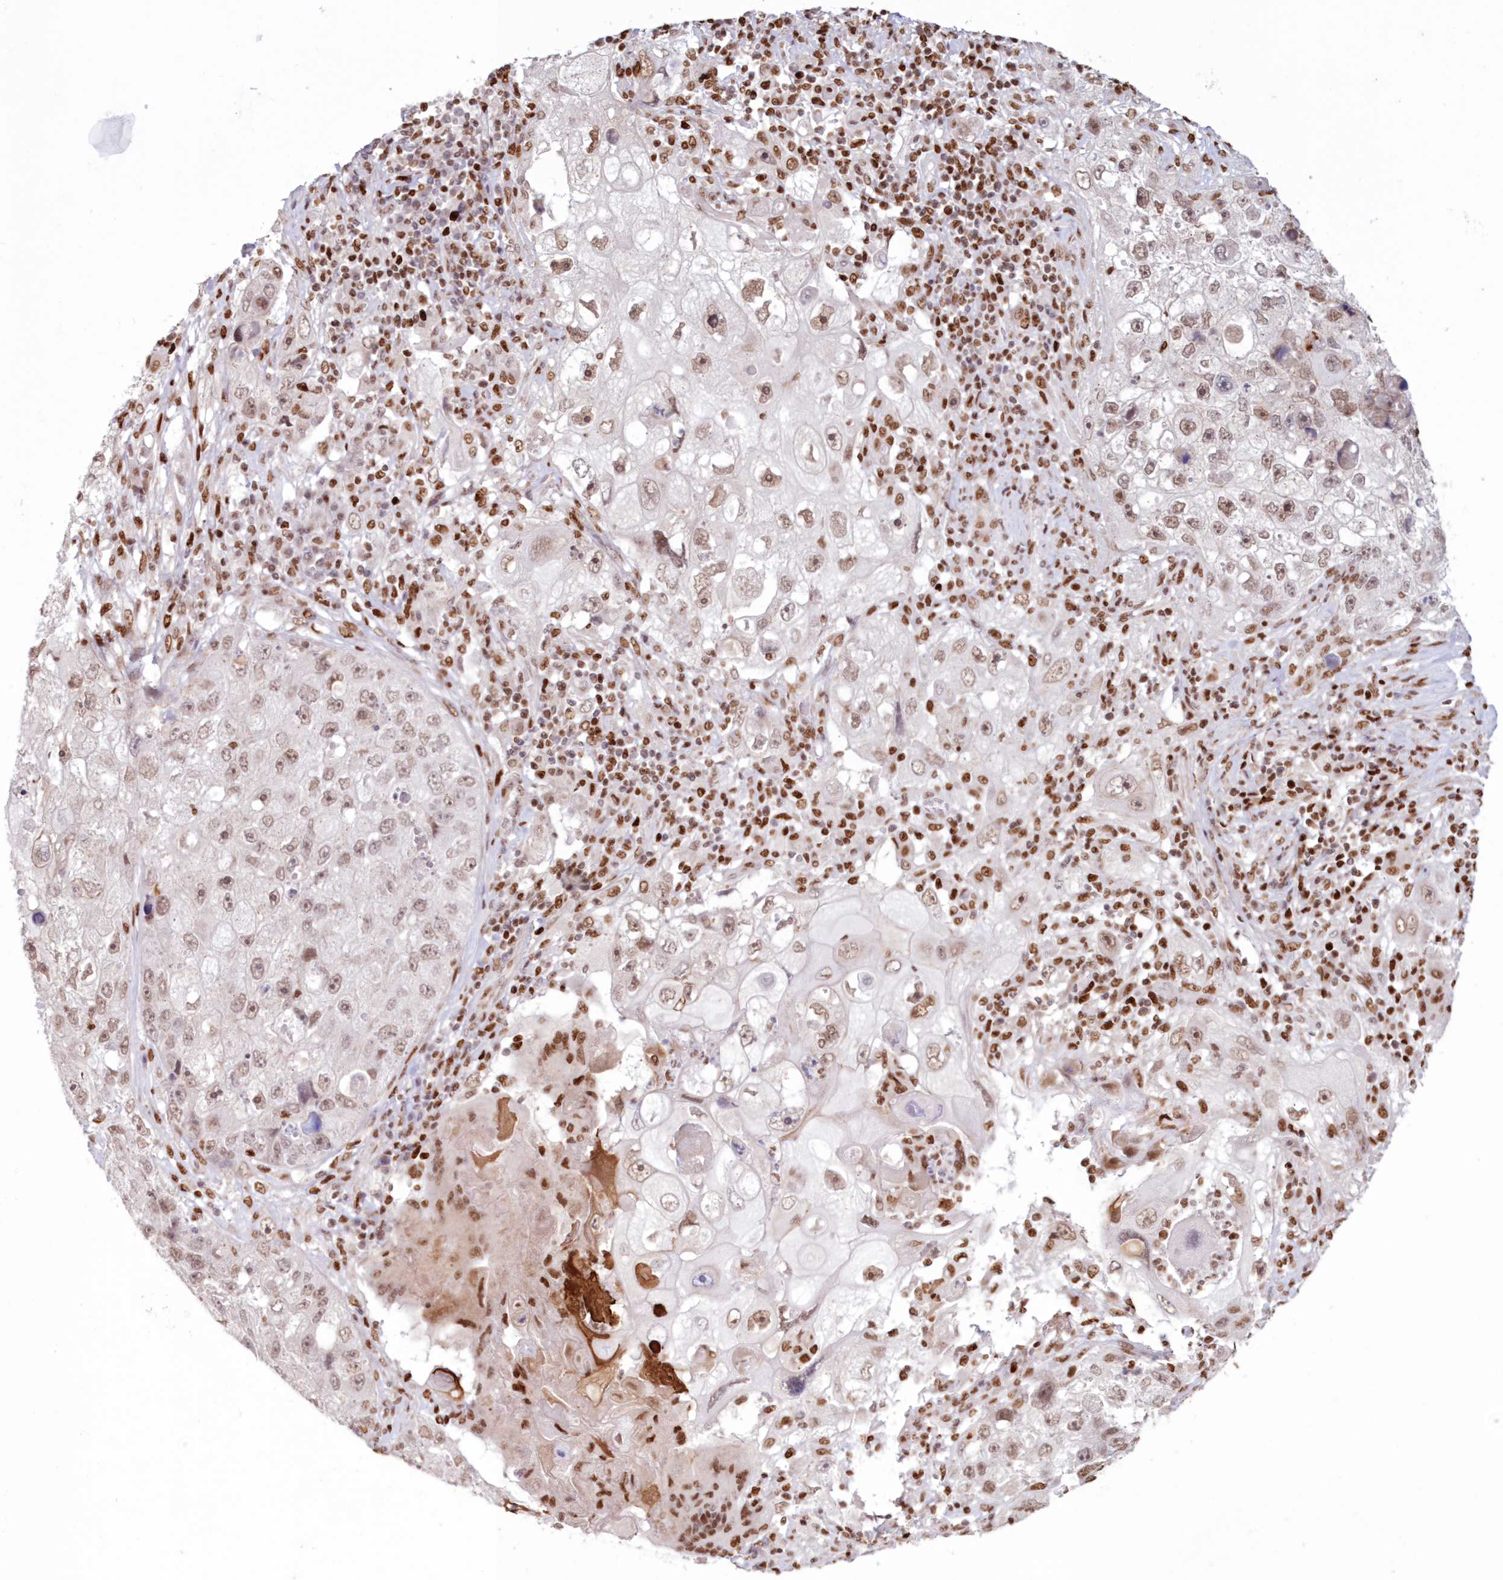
{"staining": {"intensity": "weak", "quantity": ">75%", "location": "nuclear"}, "tissue": "lung cancer", "cell_type": "Tumor cells", "image_type": "cancer", "snomed": [{"axis": "morphology", "description": "Squamous cell carcinoma, NOS"}, {"axis": "topography", "description": "Lung"}], "caption": "Brown immunohistochemical staining in lung cancer reveals weak nuclear staining in about >75% of tumor cells.", "gene": "POLR2B", "patient": {"sex": "male", "age": 61}}